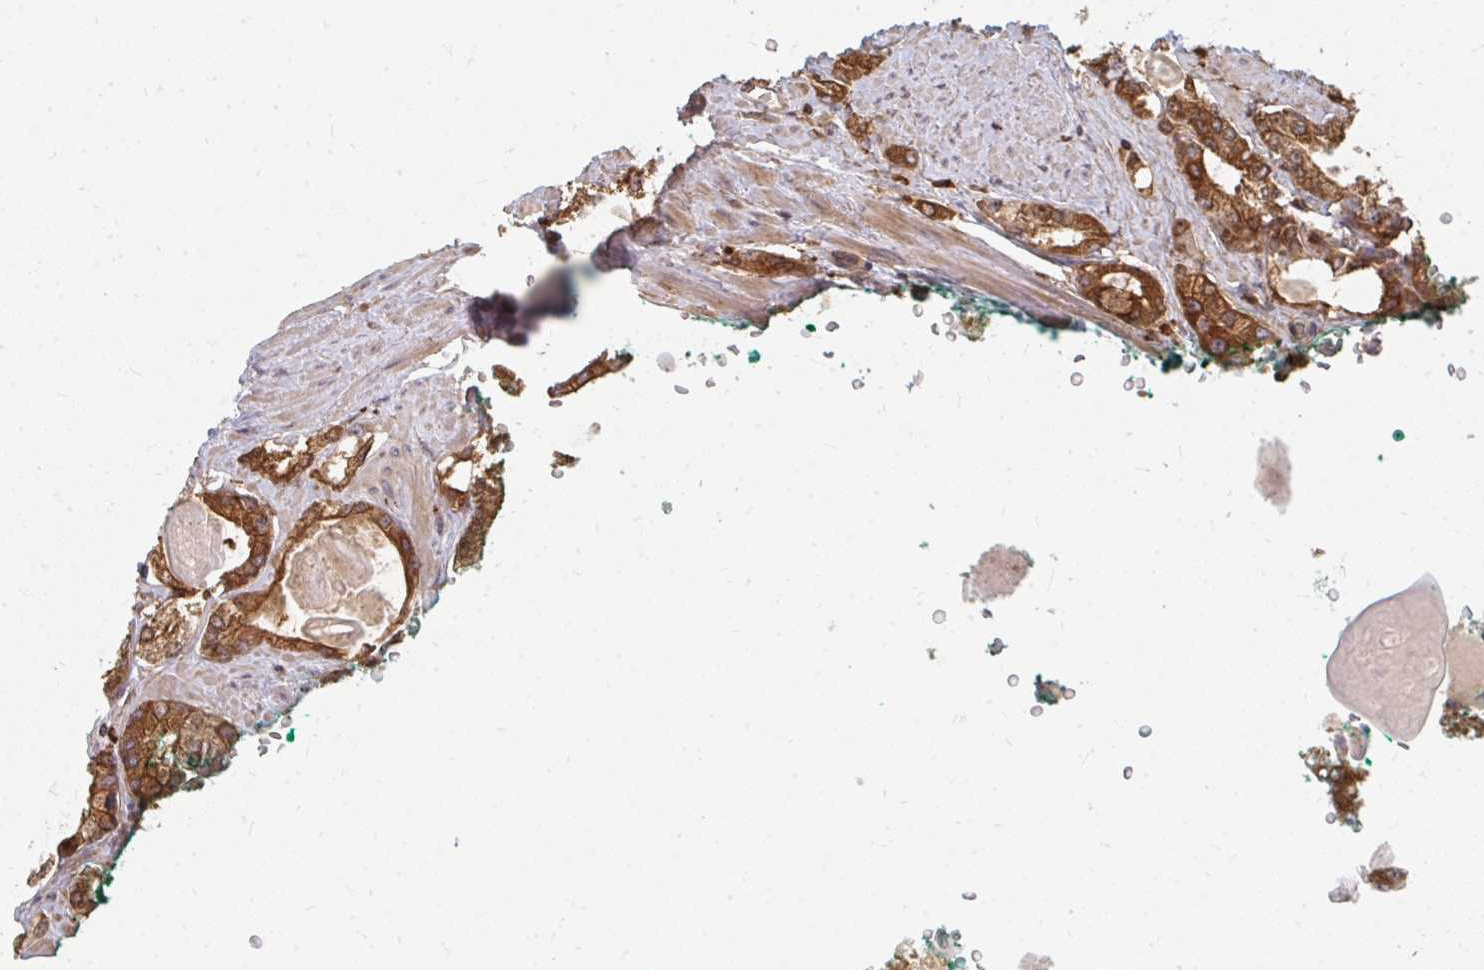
{"staining": {"intensity": "moderate", "quantity": ">75%", "location": "cytoplasmic/membranous"}, "tissue": "prostate cancer", "cell_type": "Tumor cells", "image_type": "cancer", "snomed": [{"axis": "morphology", "description": "Adenocarcinoma, High grade"}, {"axis": "topography", "description": "Prostate"}], "caption": "High-power microscopy captured an immunohistochemistry micrograph of prostate adenocarcinoma (high-grade), revealing moderate cytoplasmic/membranous staining in about >75% of tumor cells.", "gene": "ZNF285", "patient": {"sex": "male", "age": 68}}